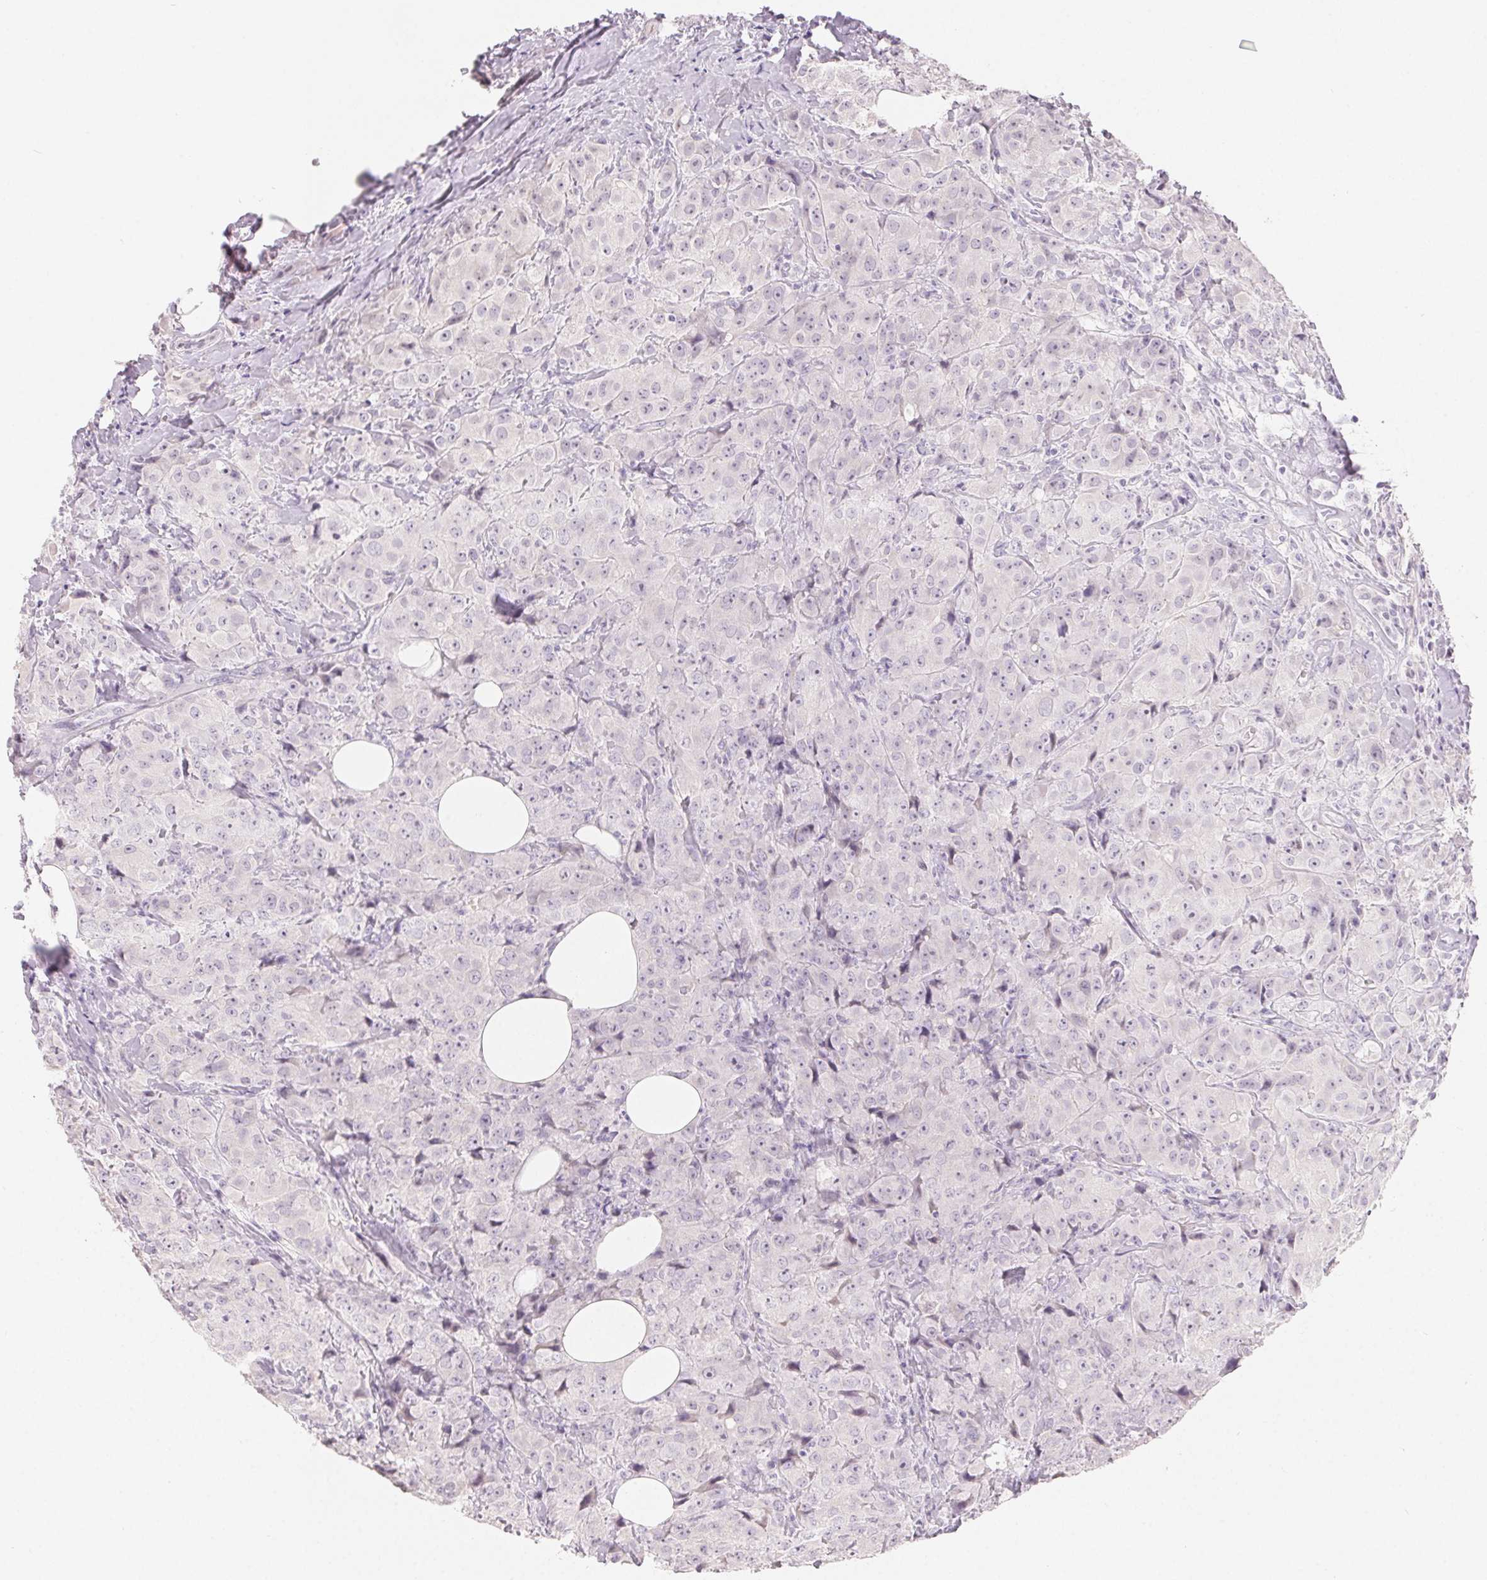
{"staining": {"intensity": "negative", "quantity": "none", "location": "none"}, "tissue": "breast cancer", "cell_type": "Tumor cells", "image_type": "cancer", "snomed": [{"axis": "morphology", "description": "Normal tissue, NOS"}, {"axis": "morphology", "description": "Duct carcinoma"}, {"axis": "topography", "description": "Breast"}], "caption": "The IHC photomicrograph has no significant expression in tumor cells of breast cancer tissue.", "gene": "MIOX", "patient": {"sex": "female", "age": 43}}